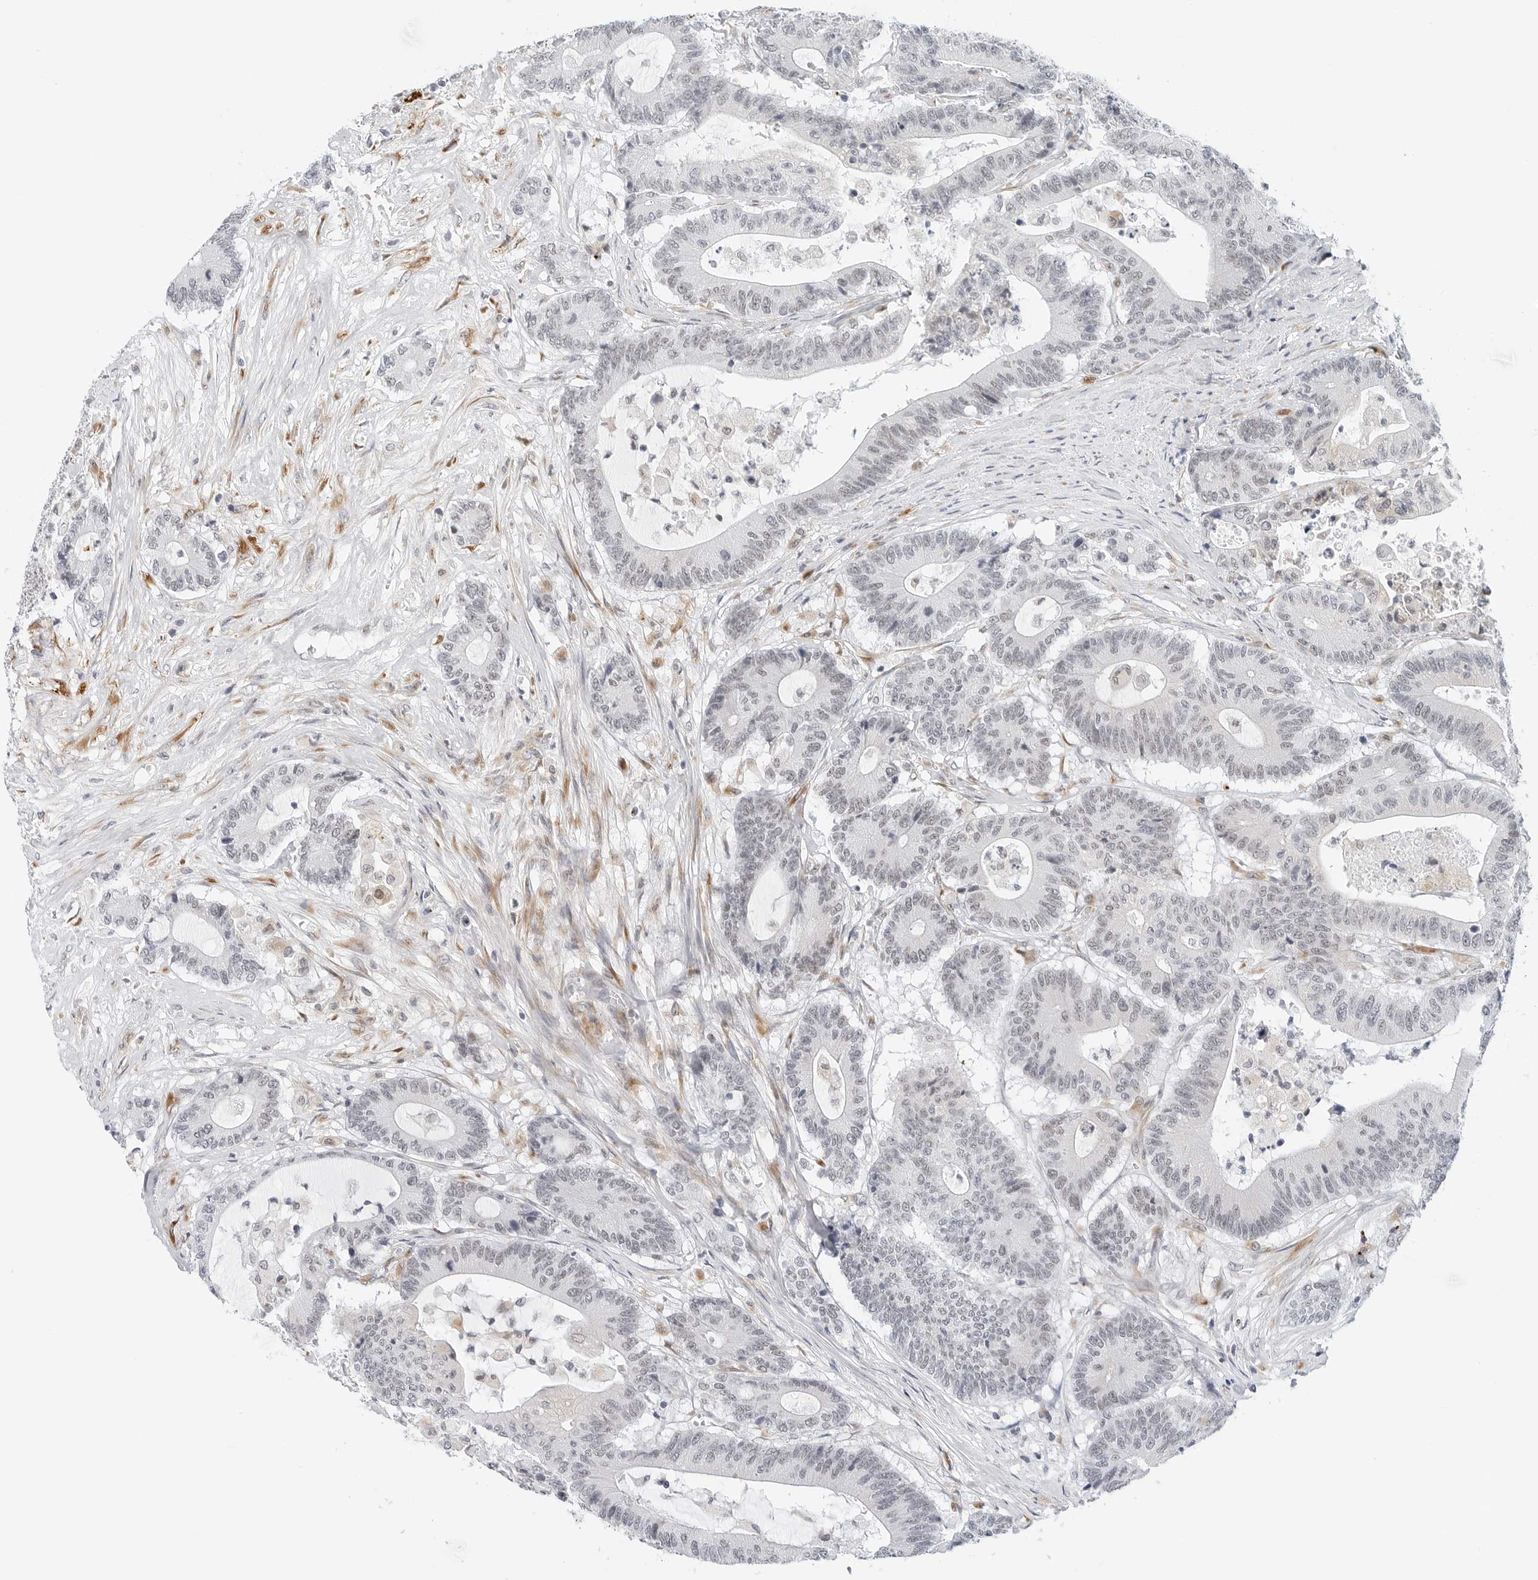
{"staining": {"intensity": "negative", "quantity": "none", "location": "none"}, "tissue": "colorectal cancer", "cell_type": "Tumor cells", "image_type": "cancer", "snomed": [{"axis": "morphology", "description": "Adenocarcinoma, NOS"}, {"axis": "topography", "description": "Colon"}], "caption": "Tumor cells are negative for brown protein staining in colorectal adenocarcinoma. Brightfield microscopy of immunohistochemistry (IHC) stained with DAB (brown) and hematoxylin (blue), captured at high magnification.", "gene": "TSEN2", "patient": {"sex": "female", "age": 84}}